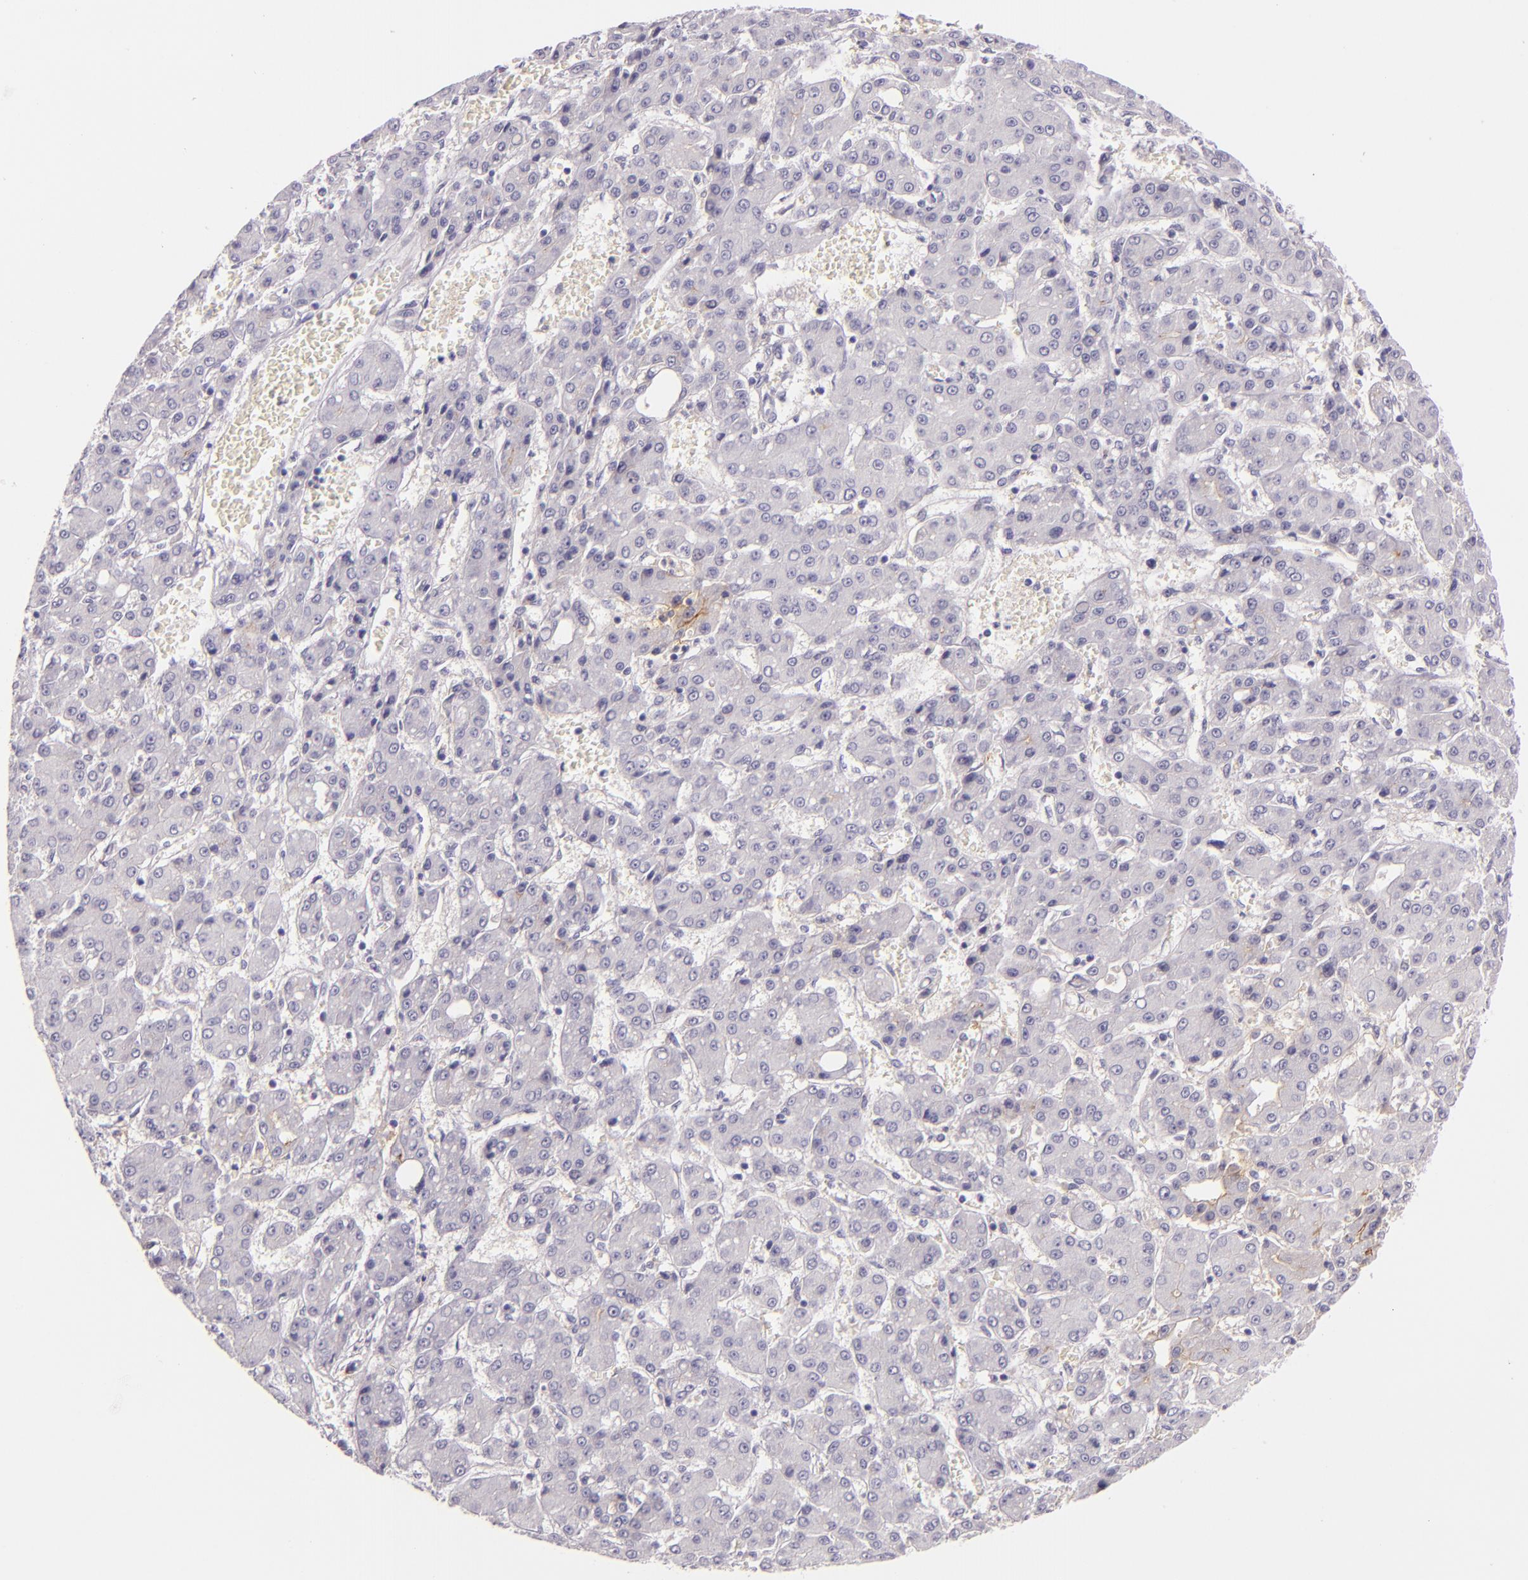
{"staining": {"intensity": "negative", "quantity": "none", "location": "none"}, "tissue": "liver cancer", "cell_type": "Tumor cells", "image_type": "cancer", "snomed": [{"axis": "morphology", "description": "Carcinoma, Hepatocellular, NOS"}, {"axis": "topography", "description": "Liver"}], "caption": "Immunohistochemistry (IHC) histopathology image of human hepatocellular carcinoma (liver) stained for a protein (brown), which reveals no expression in tumor cells.", "gene": "ICAM1", "patient": {"sex": "male", "age": 69}}